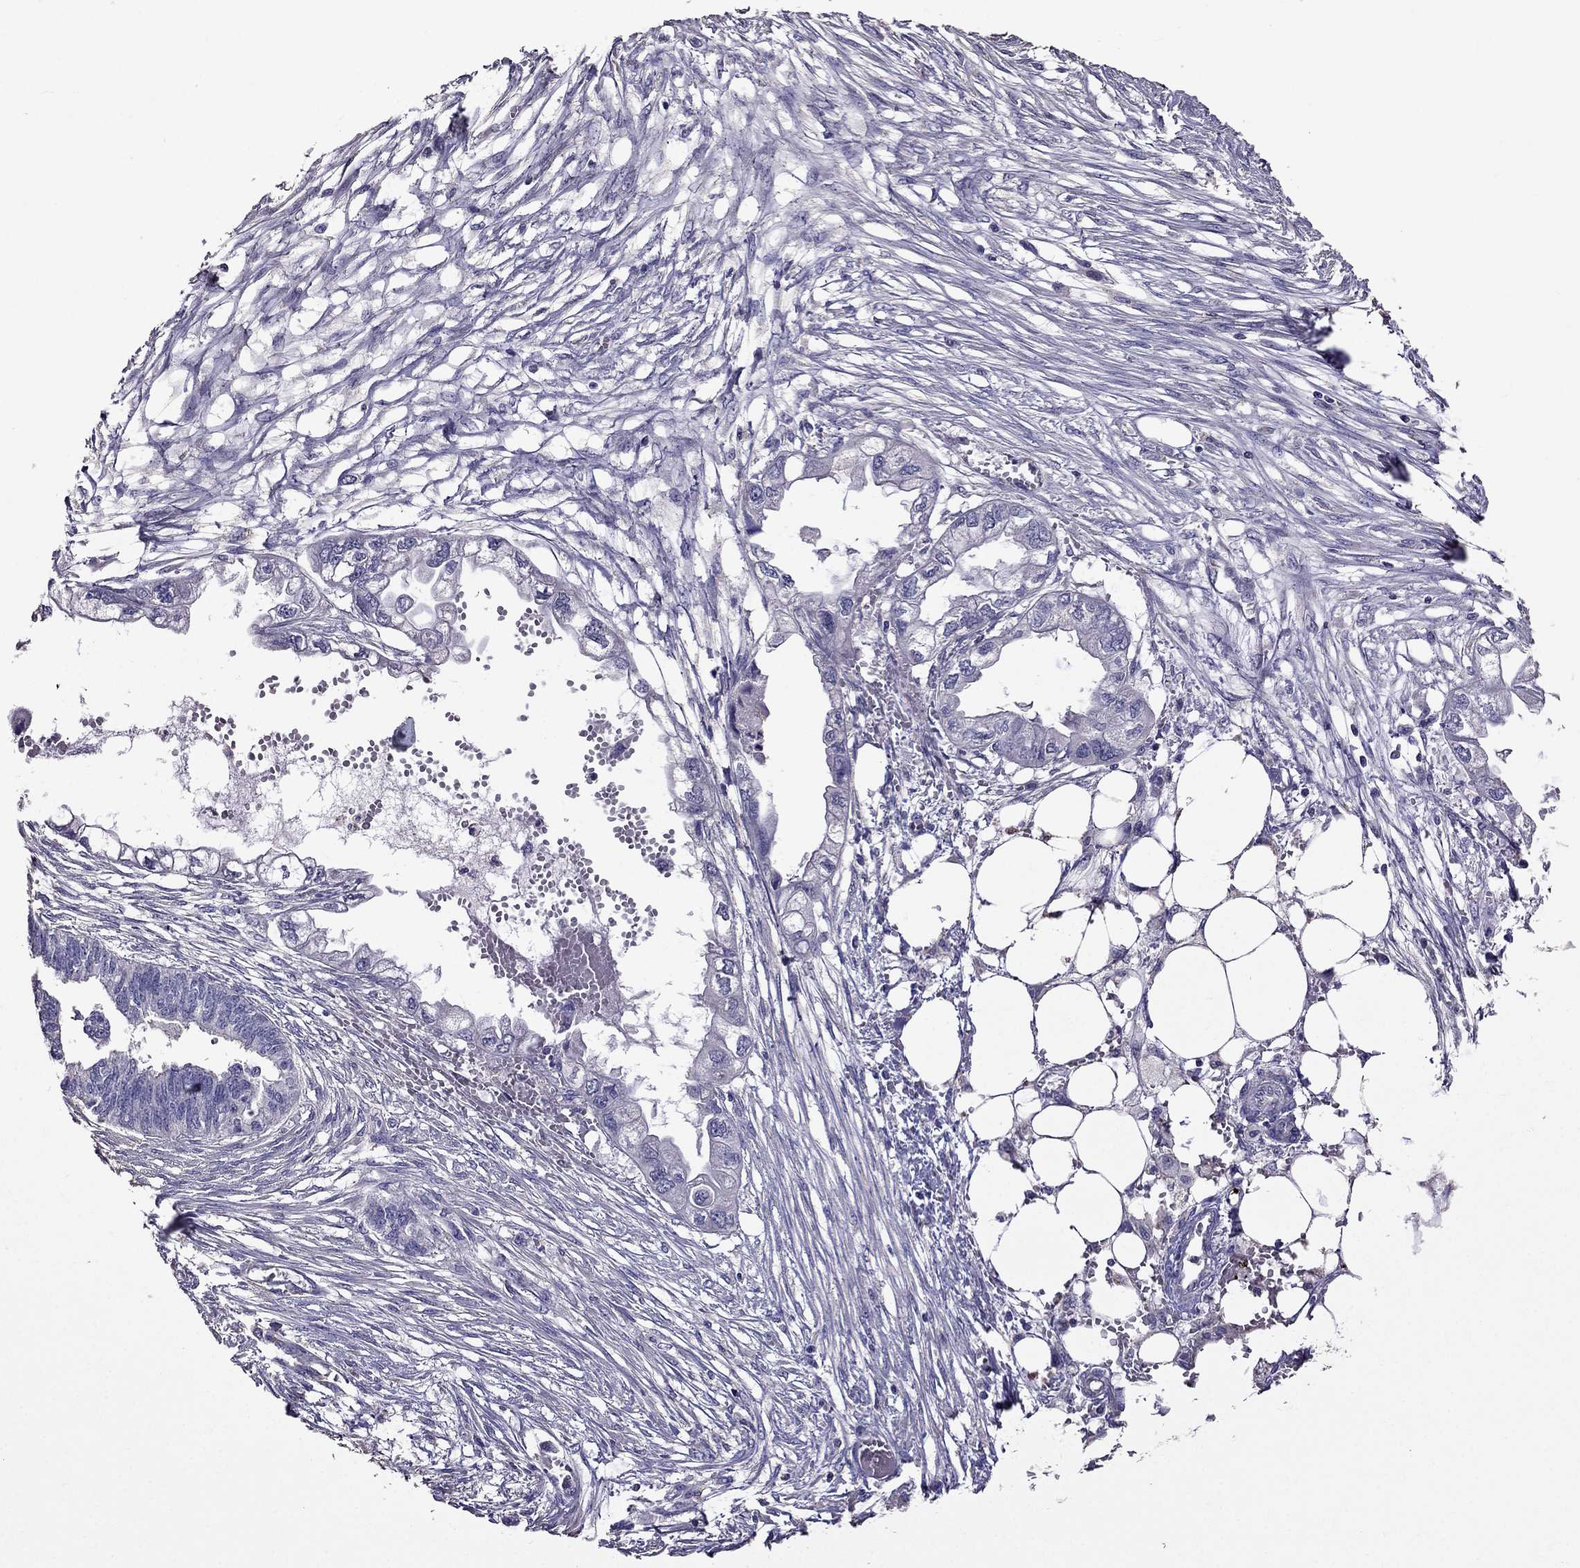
{"staining": {"intensity": "negative", "quantity": "none", "location": "none"}, "tissue": "endometrial cancer", "cell_type": "Tumor cells", "image_type": "cancer", "snomed": [{"axis": "morphology", "description": "Adenocarcinoma, NOS"}, {"axis": "morphology", "description": "Adenocarcinoma, metastatic, NOS"}, {"axis": "topography", "description": "Adipose tissue"}, {"axis": "topography", "description": "Endometrium"}], "caption": "This image is of endometrial cancer stained with IHC to label a protein in brown with the nuclei are counter-stained blue. There is no positivity in tumor cells. Brightfield microscopy of immunohistochemistry (IHC) stained with DAB (3,3'-diaminobenzidine) (brown) and hematoxylin (blue), captured at high magnification.", "gene": "NKX3-1", "patient": {"sex": "female", "age": 67}}